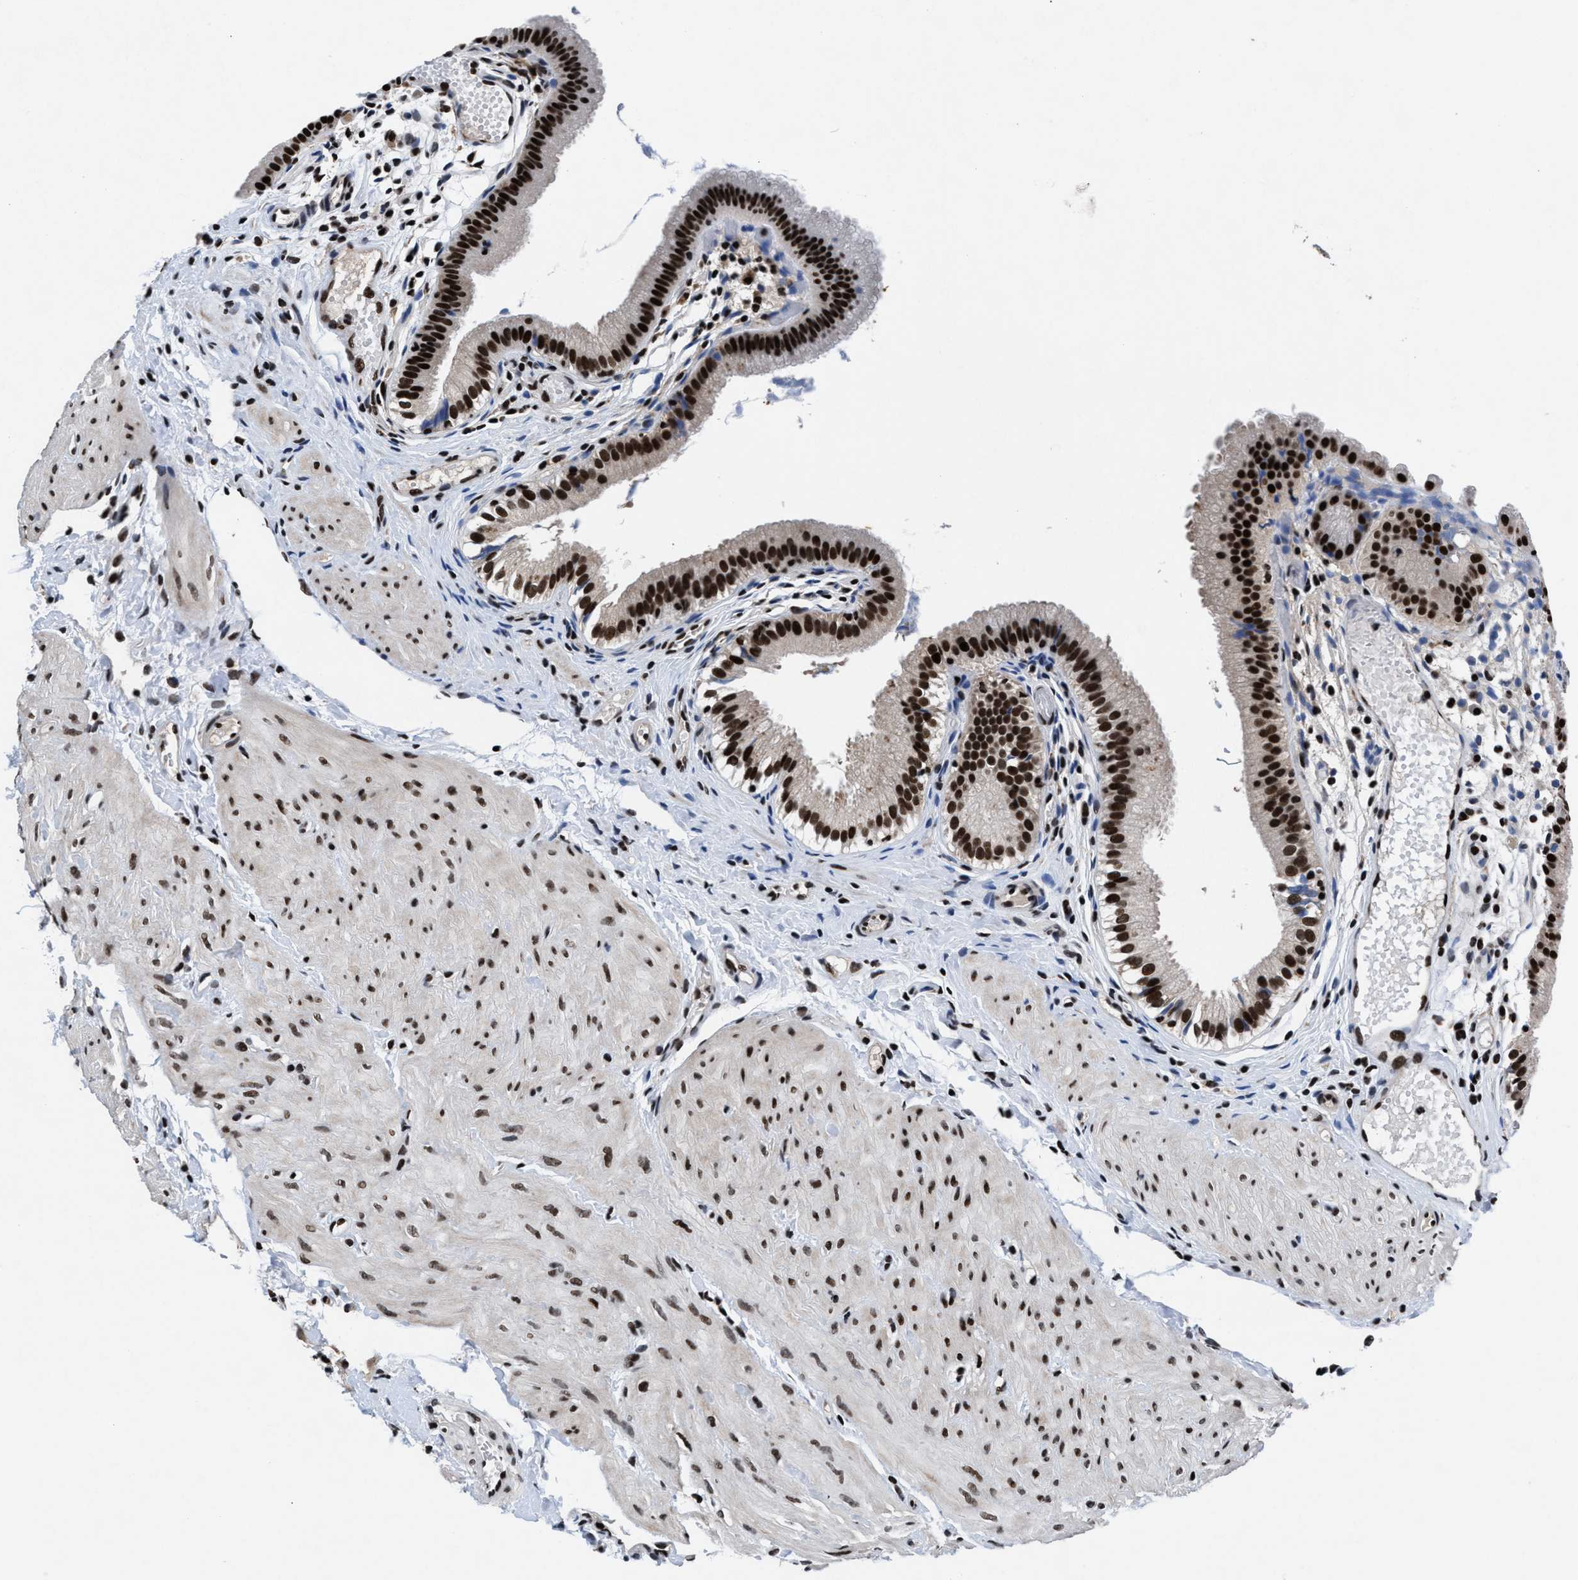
{"staining": {"intensity": "strong", "quantity": ">75%", "location": "nuclear"}, "tissue": "gallbladder", "cell_type": "Glandular cells", "image_type": "normal", "snomed": [{"axis": "morphology", "description": "Normal tissue, NOS"}, {"axis": "topography", "description": "Gallbladder"}], "caption": "Strong nuclear positivity for a protein is seen in about >75% of glandular cells of unremarkable gallbladder using IHC.", "gene": "WDR81", "patient": {"sex": "female", "age": 26}}